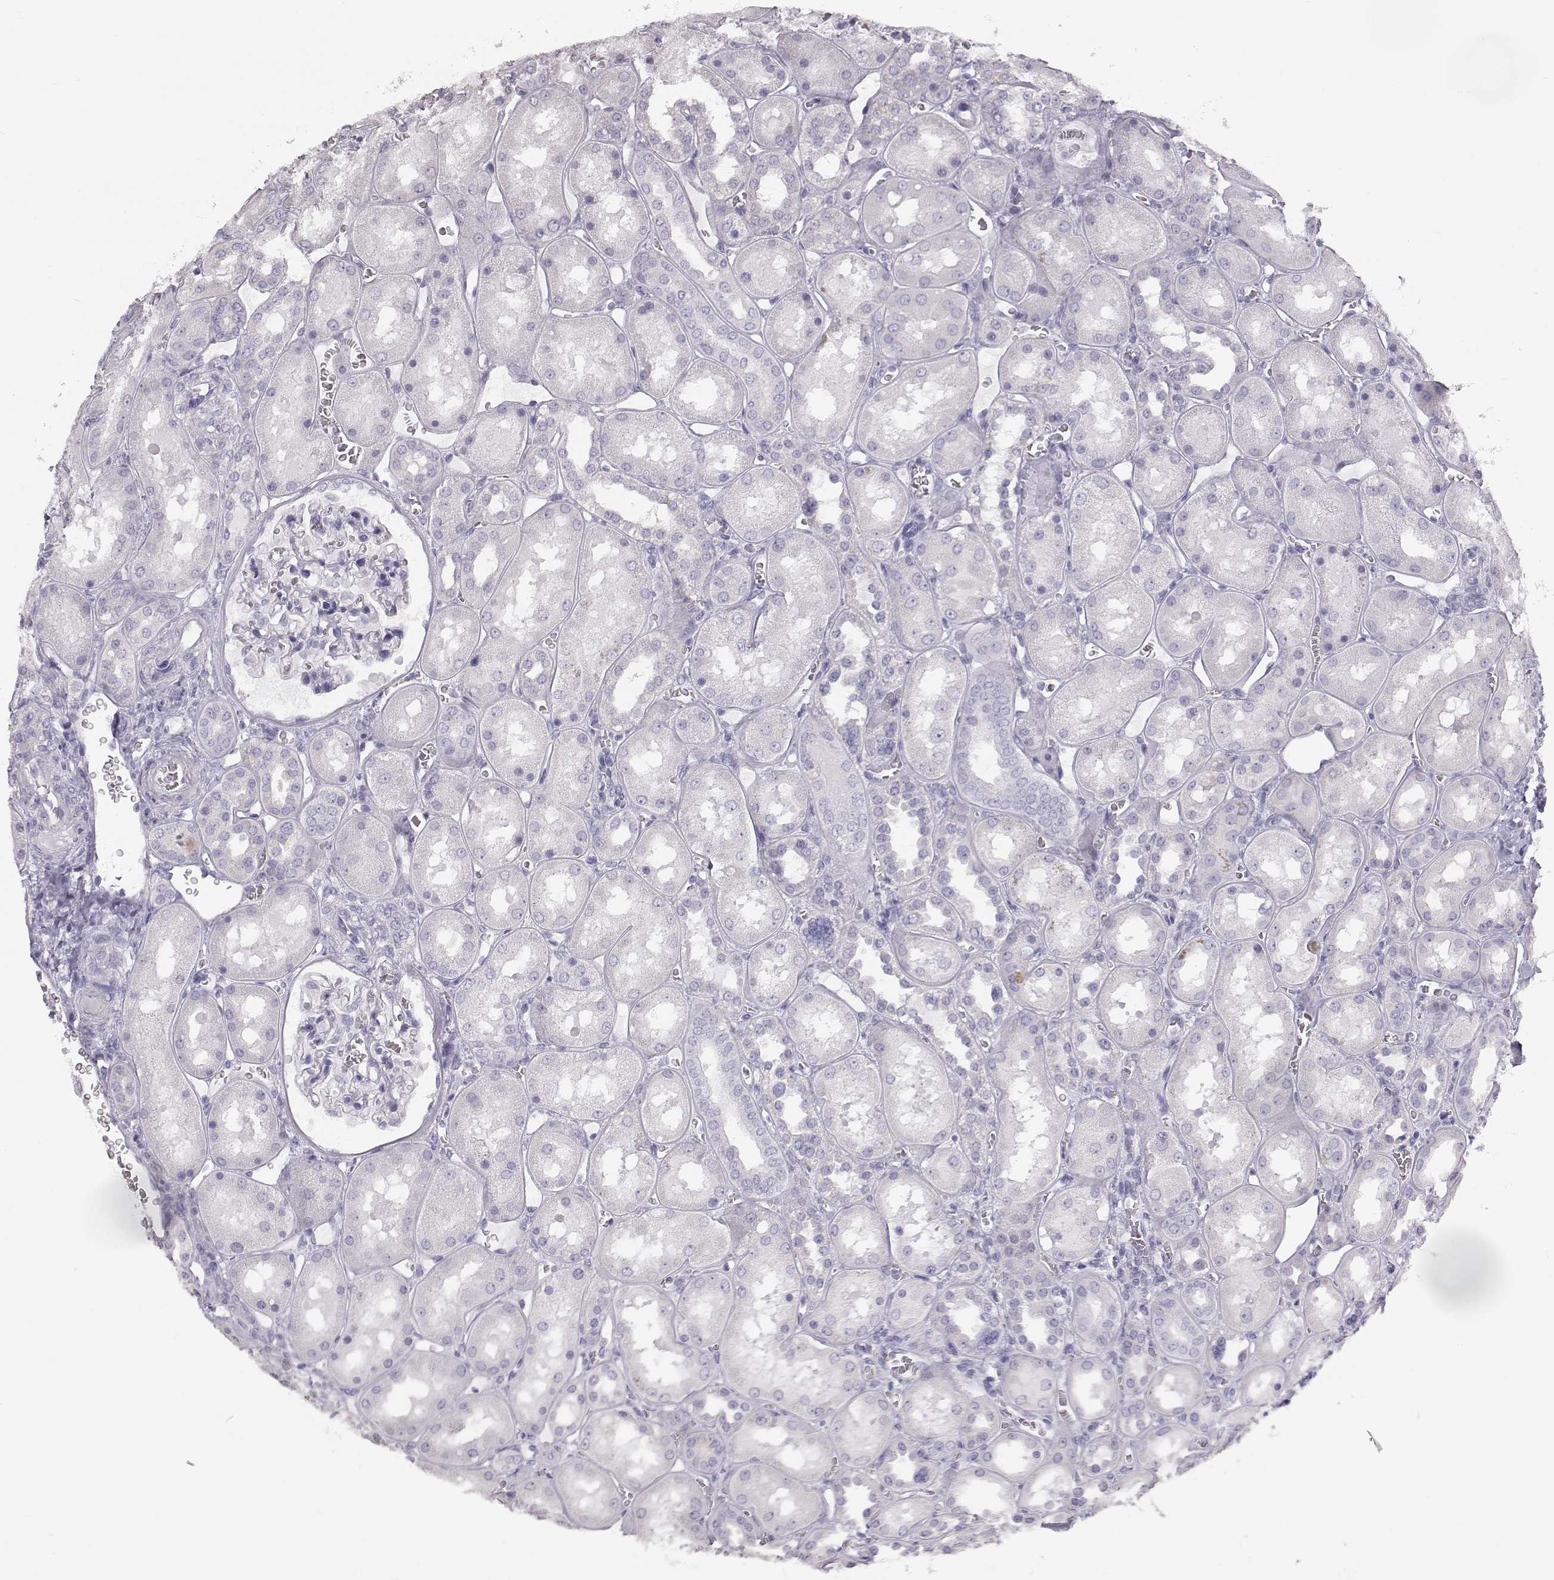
{"staining": {"intensity": "negative", "quantity": "none", "location": "none"}, "tissue": "kidney", "cell_type": "Cells in glomeruli", "image_type": "normal", "snomed": [{"axis": "morphology", "description": "Normal tissue, NOS"}, {"axis": "topography", "description": "Kidney"}], "caption": "The image displays no staining of cells in glomeruli in normal kidney.", "gene": "KRT31", "patient": {"sex": "male", "age": 73}}